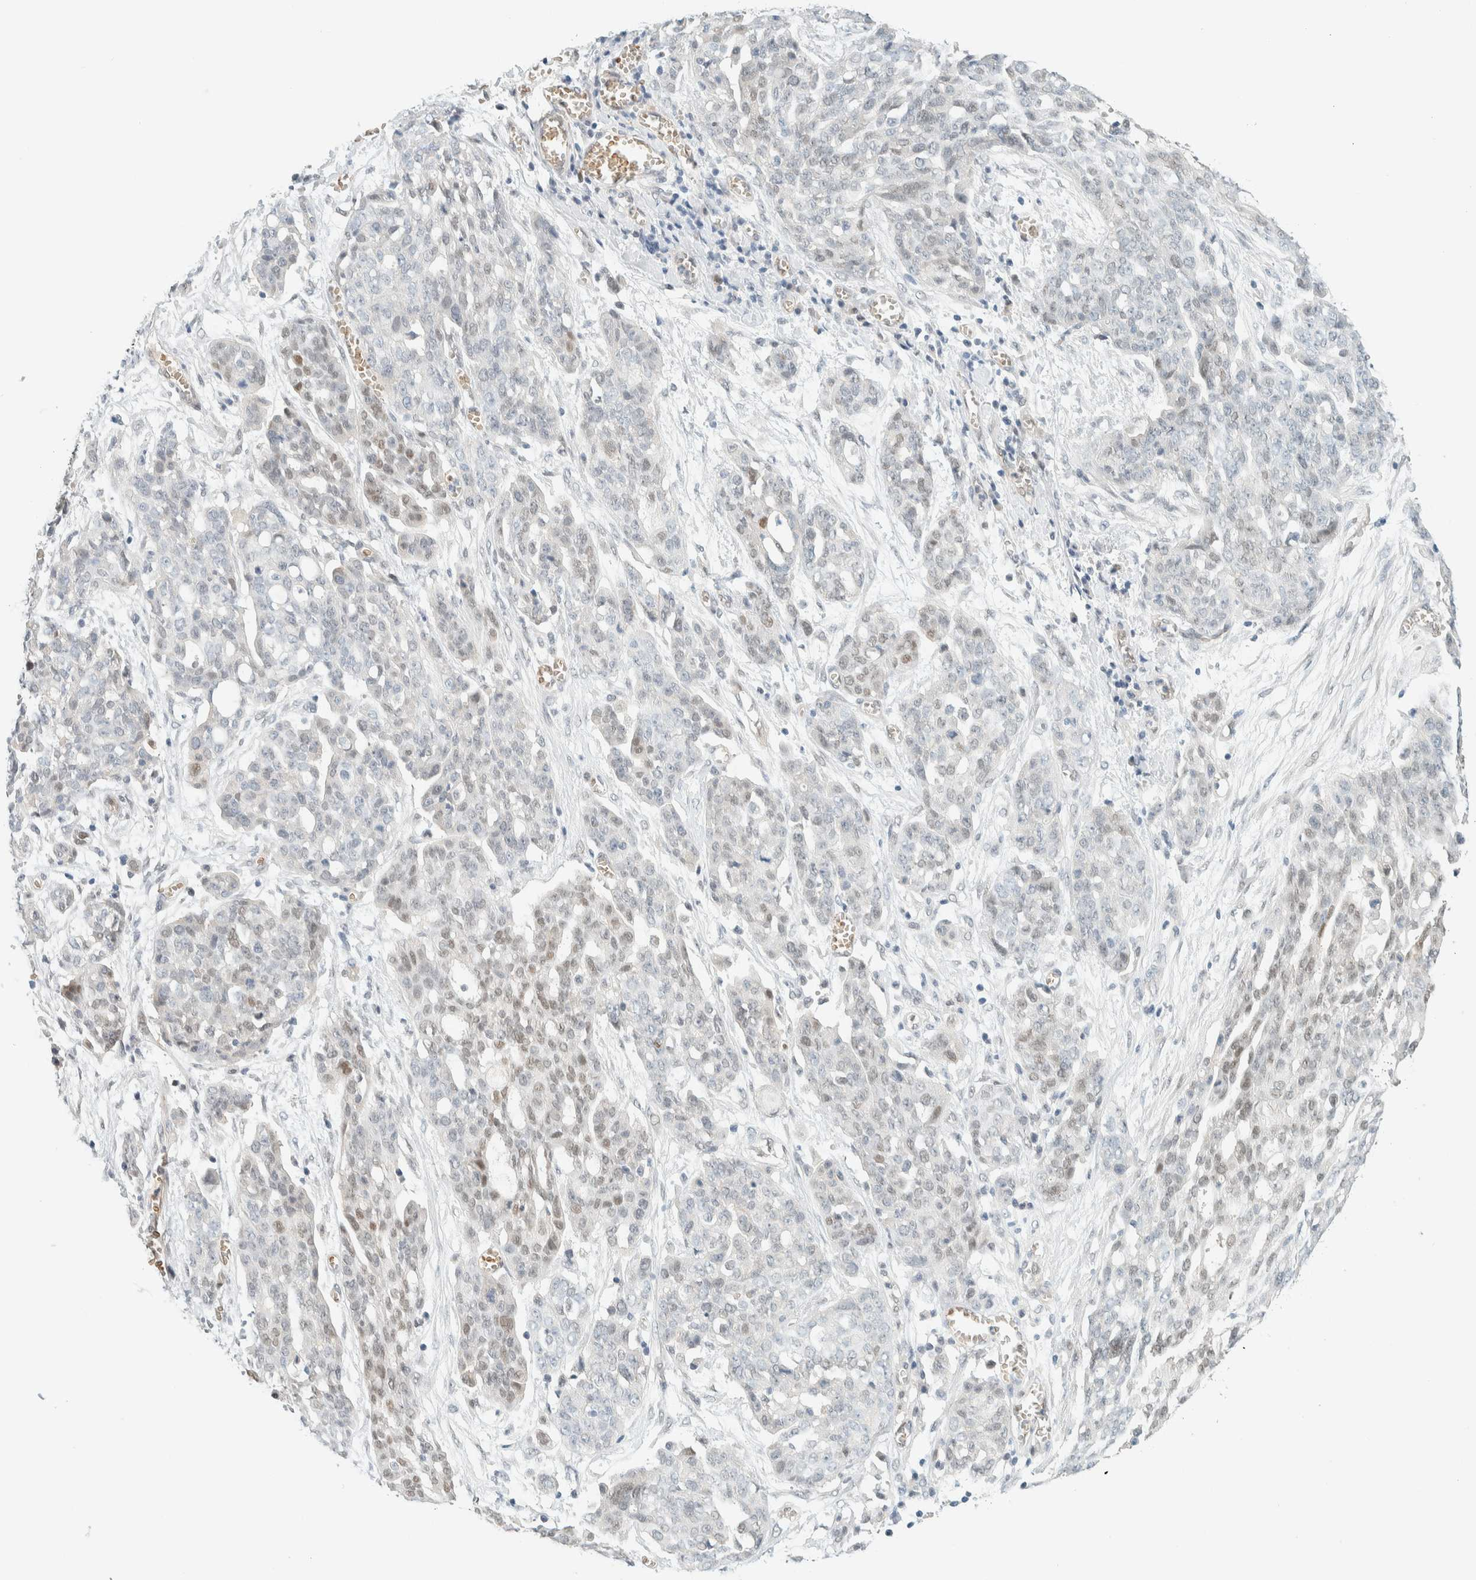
{"staining": {"intensity": "weak", "quantity": "<25%", "location": "nuclear"}, "tissue": "ovarian cancer", "cell_type": "Tumor cells", "image_type": "cancer", "snomed": [{"axis": "morphology", "description": "Cystadenocarcinoma, serous, NOS"}, {"axis": "topography", "description": "Soft tissue"}, {"axis": "topography", "description": "Ovary"}], "caption": "This is an immunohistochemistry micrograph of ovarian serous cystadenocarcinoma. There is no expression in tumor cells.", "gene": "TSTD2", "patient": {"sex": "female", "age": 57}}